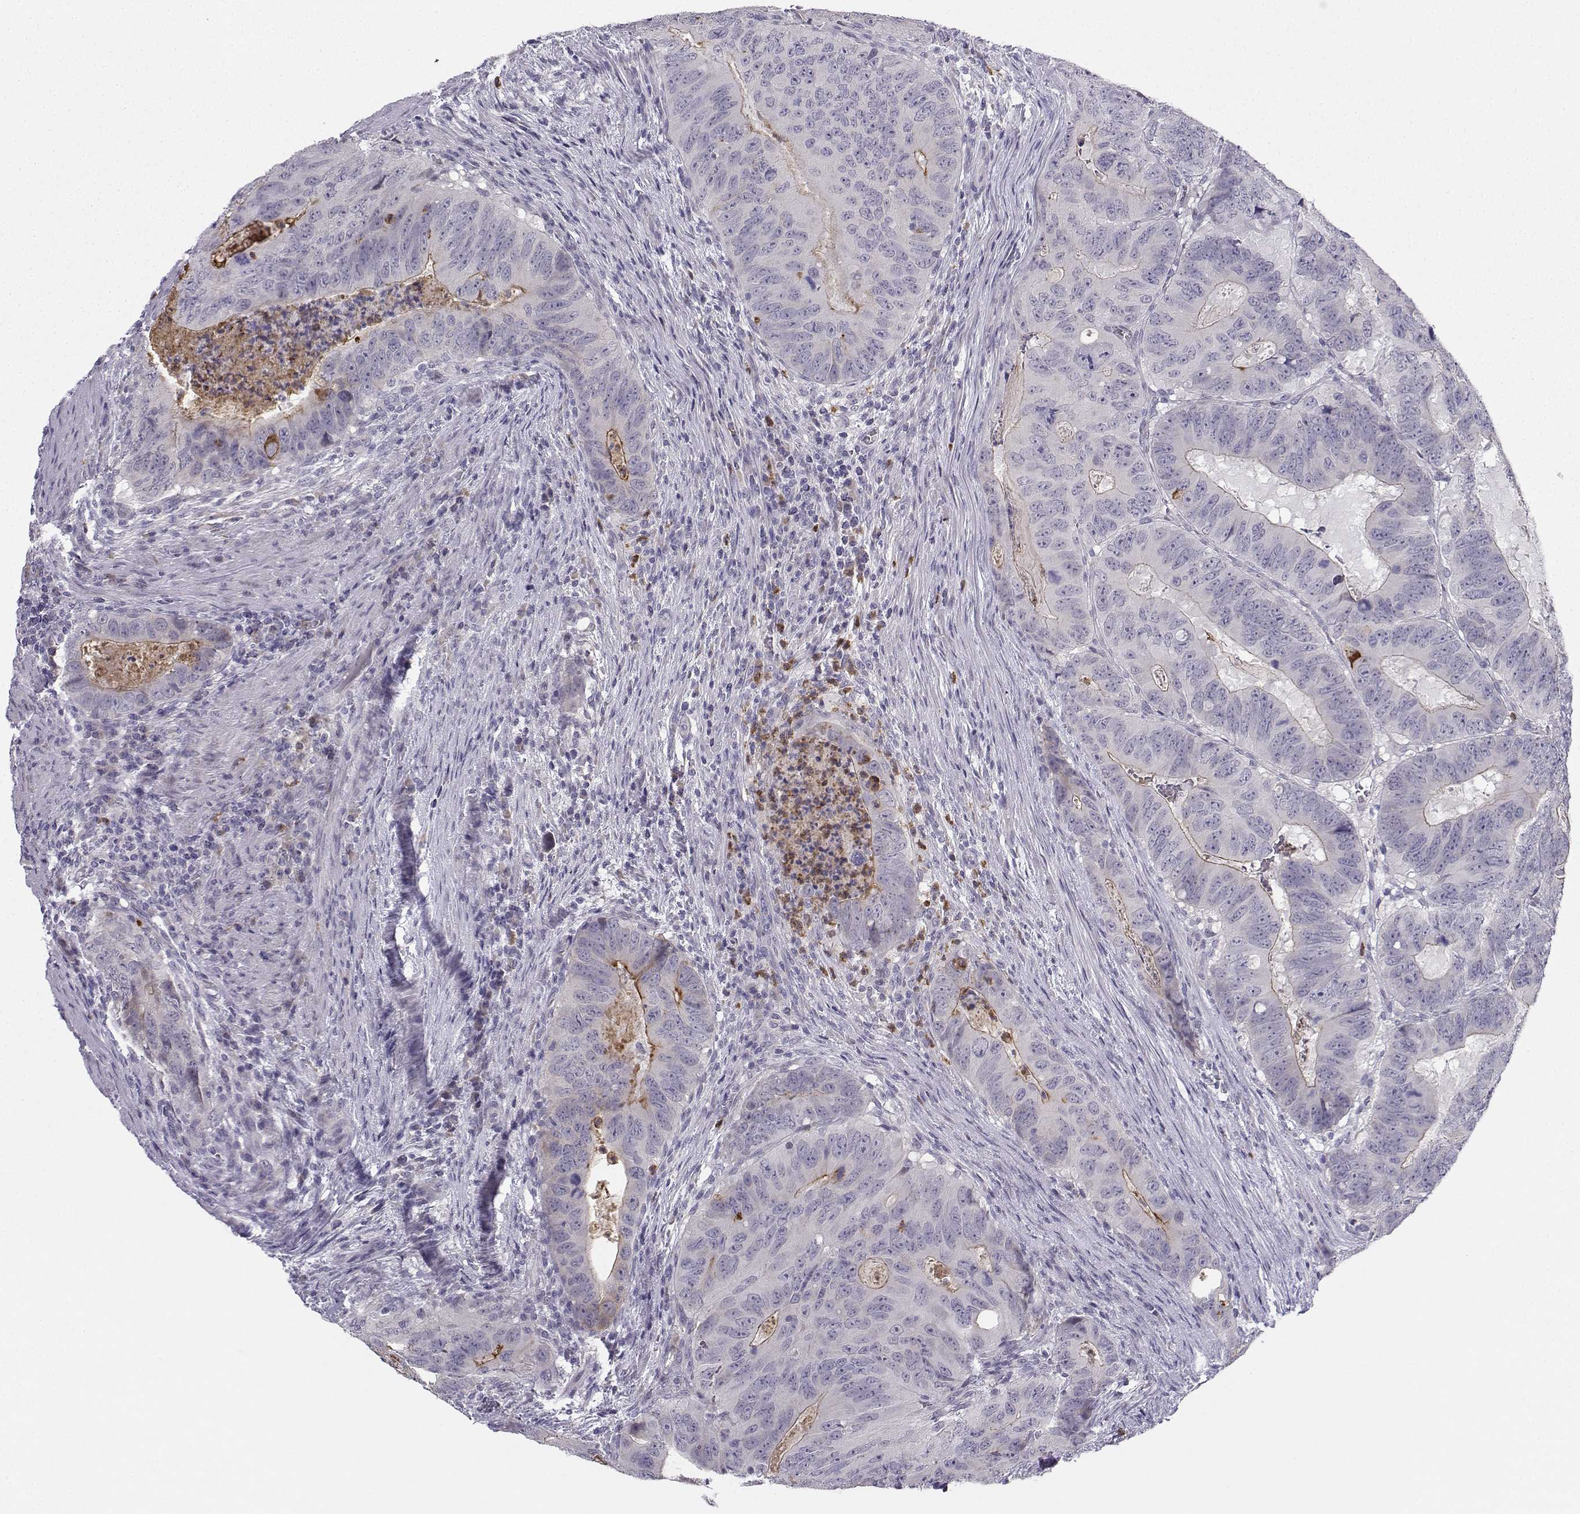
{"staining": {"intensity": "negative", "quantity": "none", "location": "none"}, "tissue": "colorectal cancer", "cell_type": "Tumor cells", "image_type": "cancer", "snomed": [{"axis": "morphology", "description": "Adenocarcinoma, NOS"}, {"axis": "topography", "description": "Colon"}], "caption": "High power microscopy micrograph of an immunohistochemistry photomicrograph of colorectal cancer, revealing no significant staining in tumor cells.", "gene": "CALY", "patient": {"sex": "male", "age": 79}}